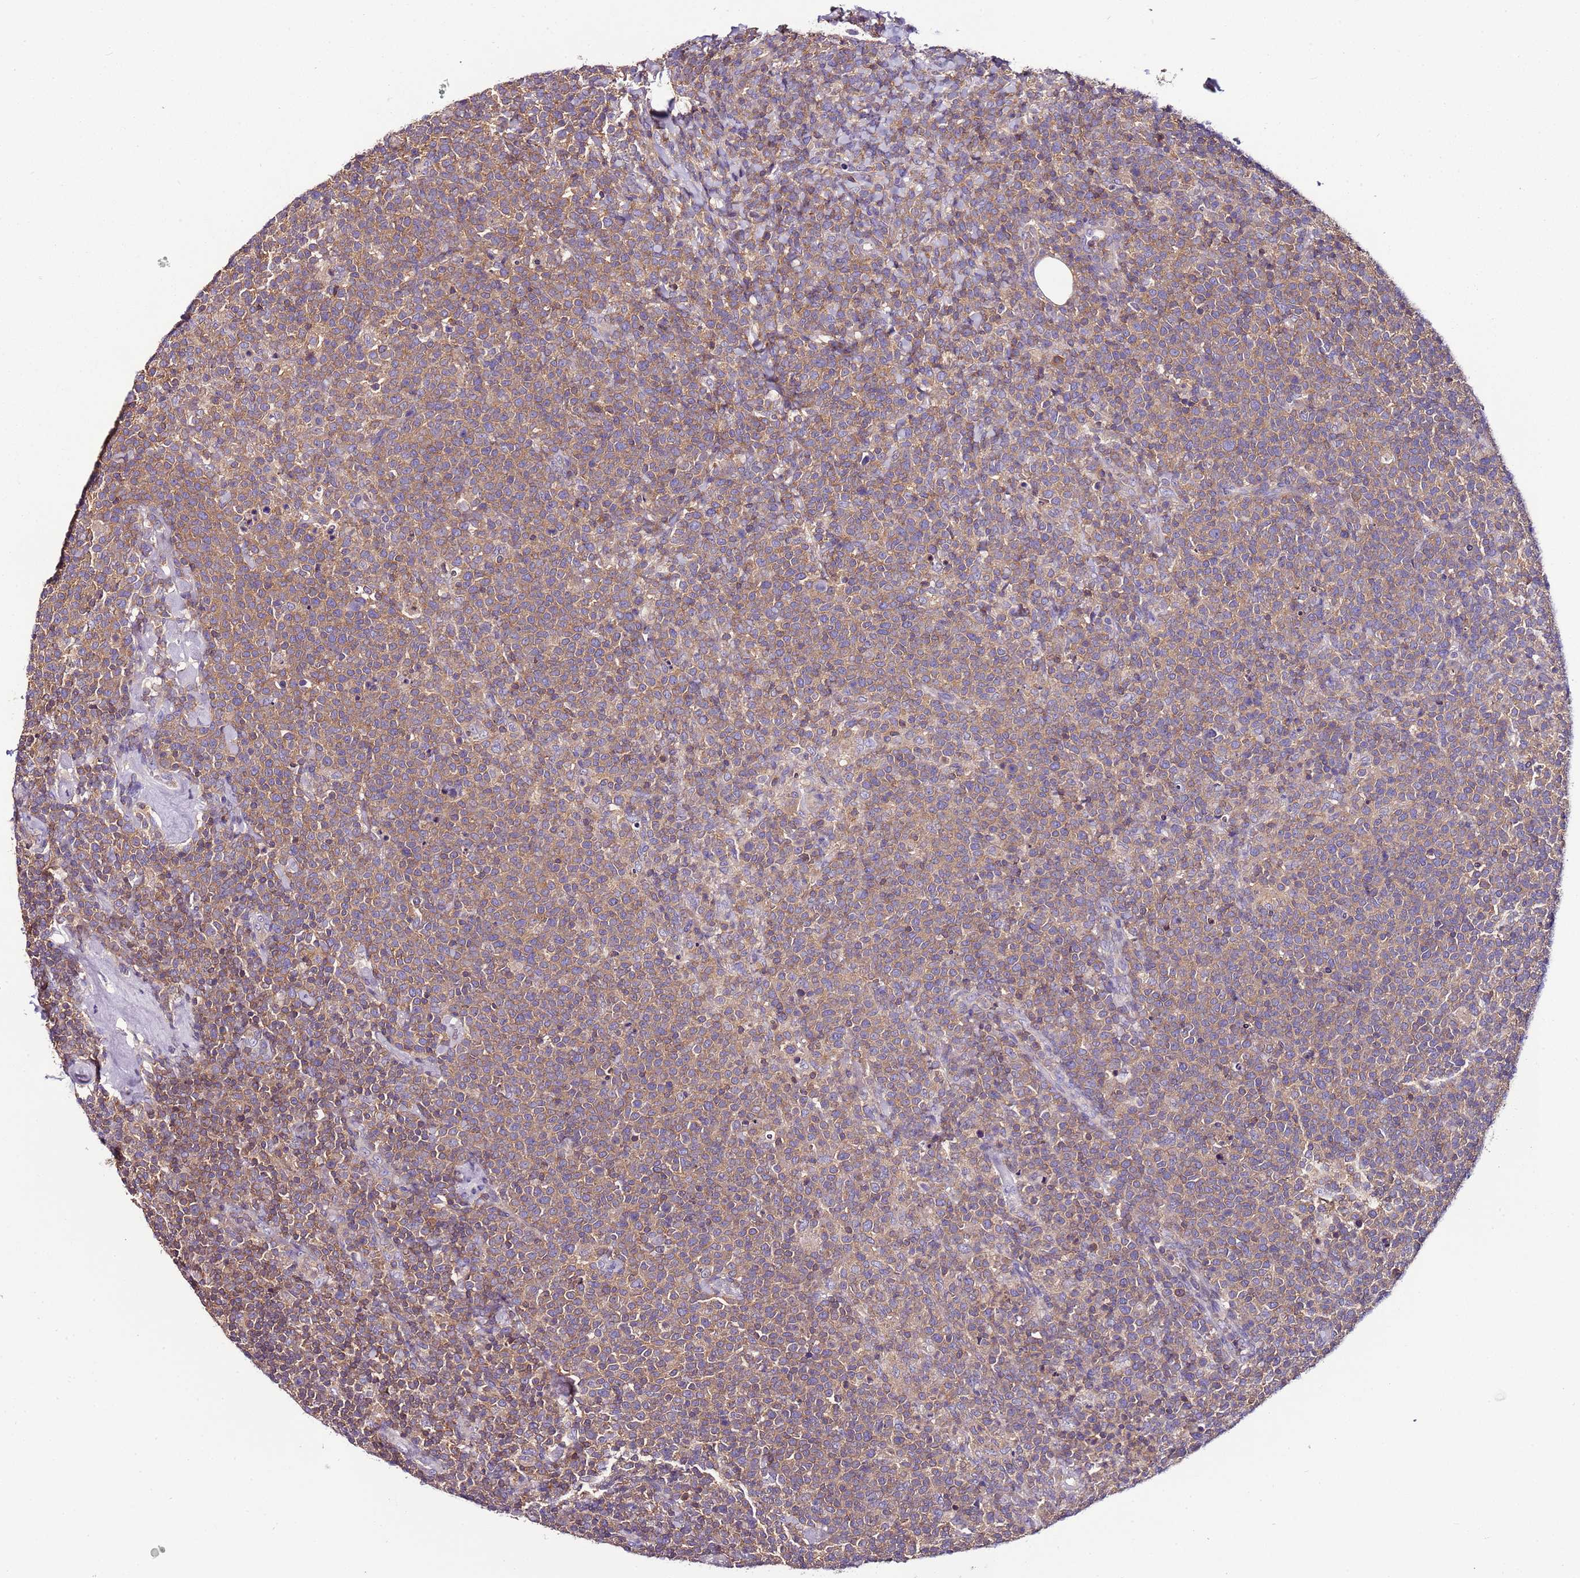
{"staining": {"intensity": "weak", "quantity": "25%-75%", "location": "cytoplasmic/membranous"}, "tissue": "lymphoma", "cell_type": "Tumor cells", "image_type": "cancer", "snomed": [{"axis": "morphology", "description": "Malignant lymphoma, non-Hodgkin's type, High grade"}, {"axis": "topography", "description": "Lymph node"}], "caption": "Malignant lymphoma, non-Hodgkin's type (high-grade) stained for a protein reveals weak cytoplasmic/membranous positivity in tumor cells.", "gene": "IGIP", "patient": {"sex": "male", "age": 61}}